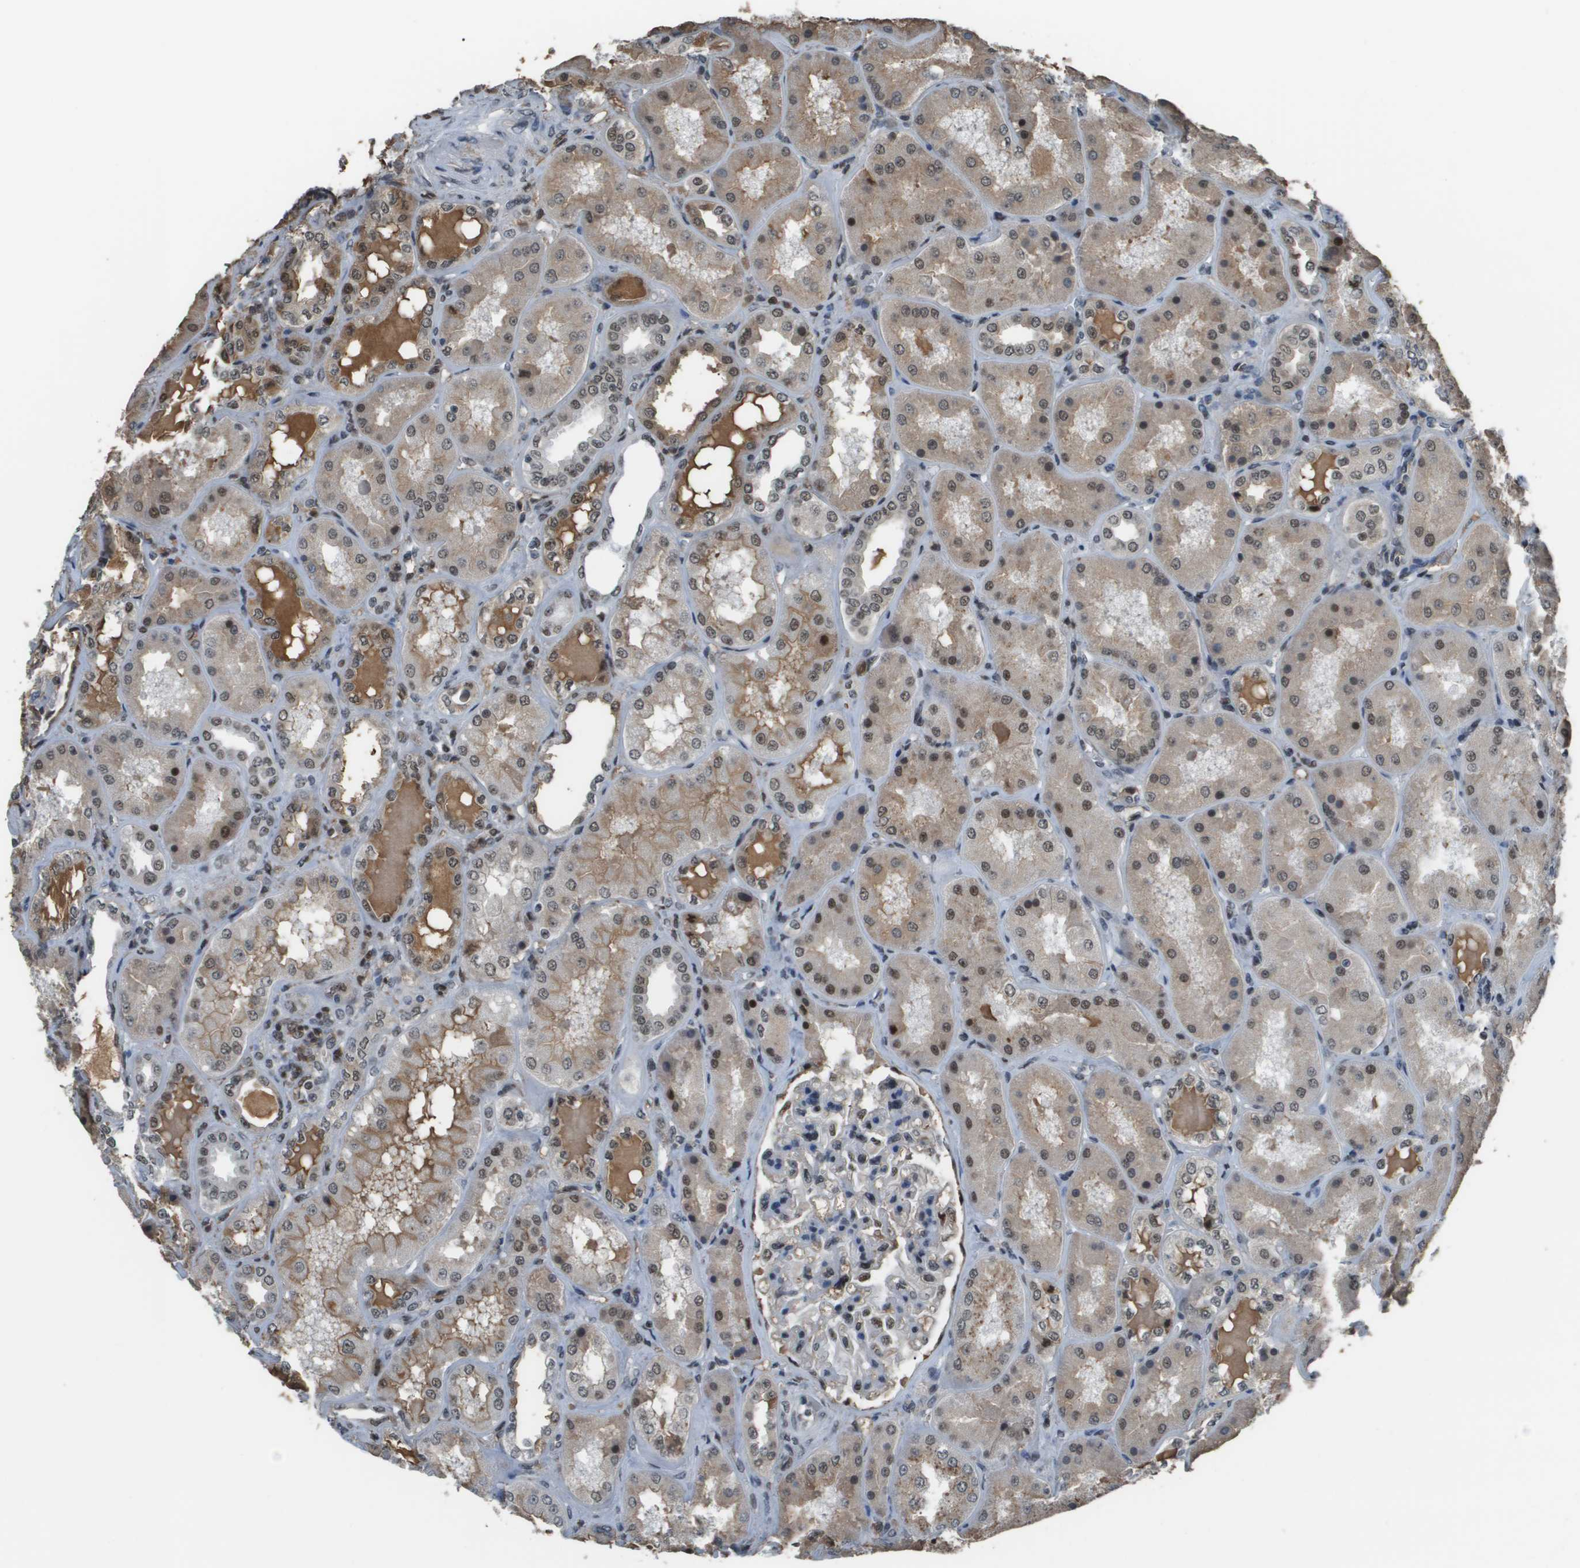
{"staining": {"intensity": "moderate", "quantity": "<25%", "location": "nuclear"}, "tissue": "kidney", "cell_type": "Cells in glomeruli", "image_type": "normal", "snomed": [{"axis": "morphology", "description": "Normal tissue, NOS"}, {"axis": "topography", "description": "Kidney"}], "caption": "Immunohistochemical staining of unremarkable kidney displays moderate nuclear protein expression in about <25% of cells in glomeruli.", "gene": "THRAP3", "patient": {"sex": "female", "age": 56}}